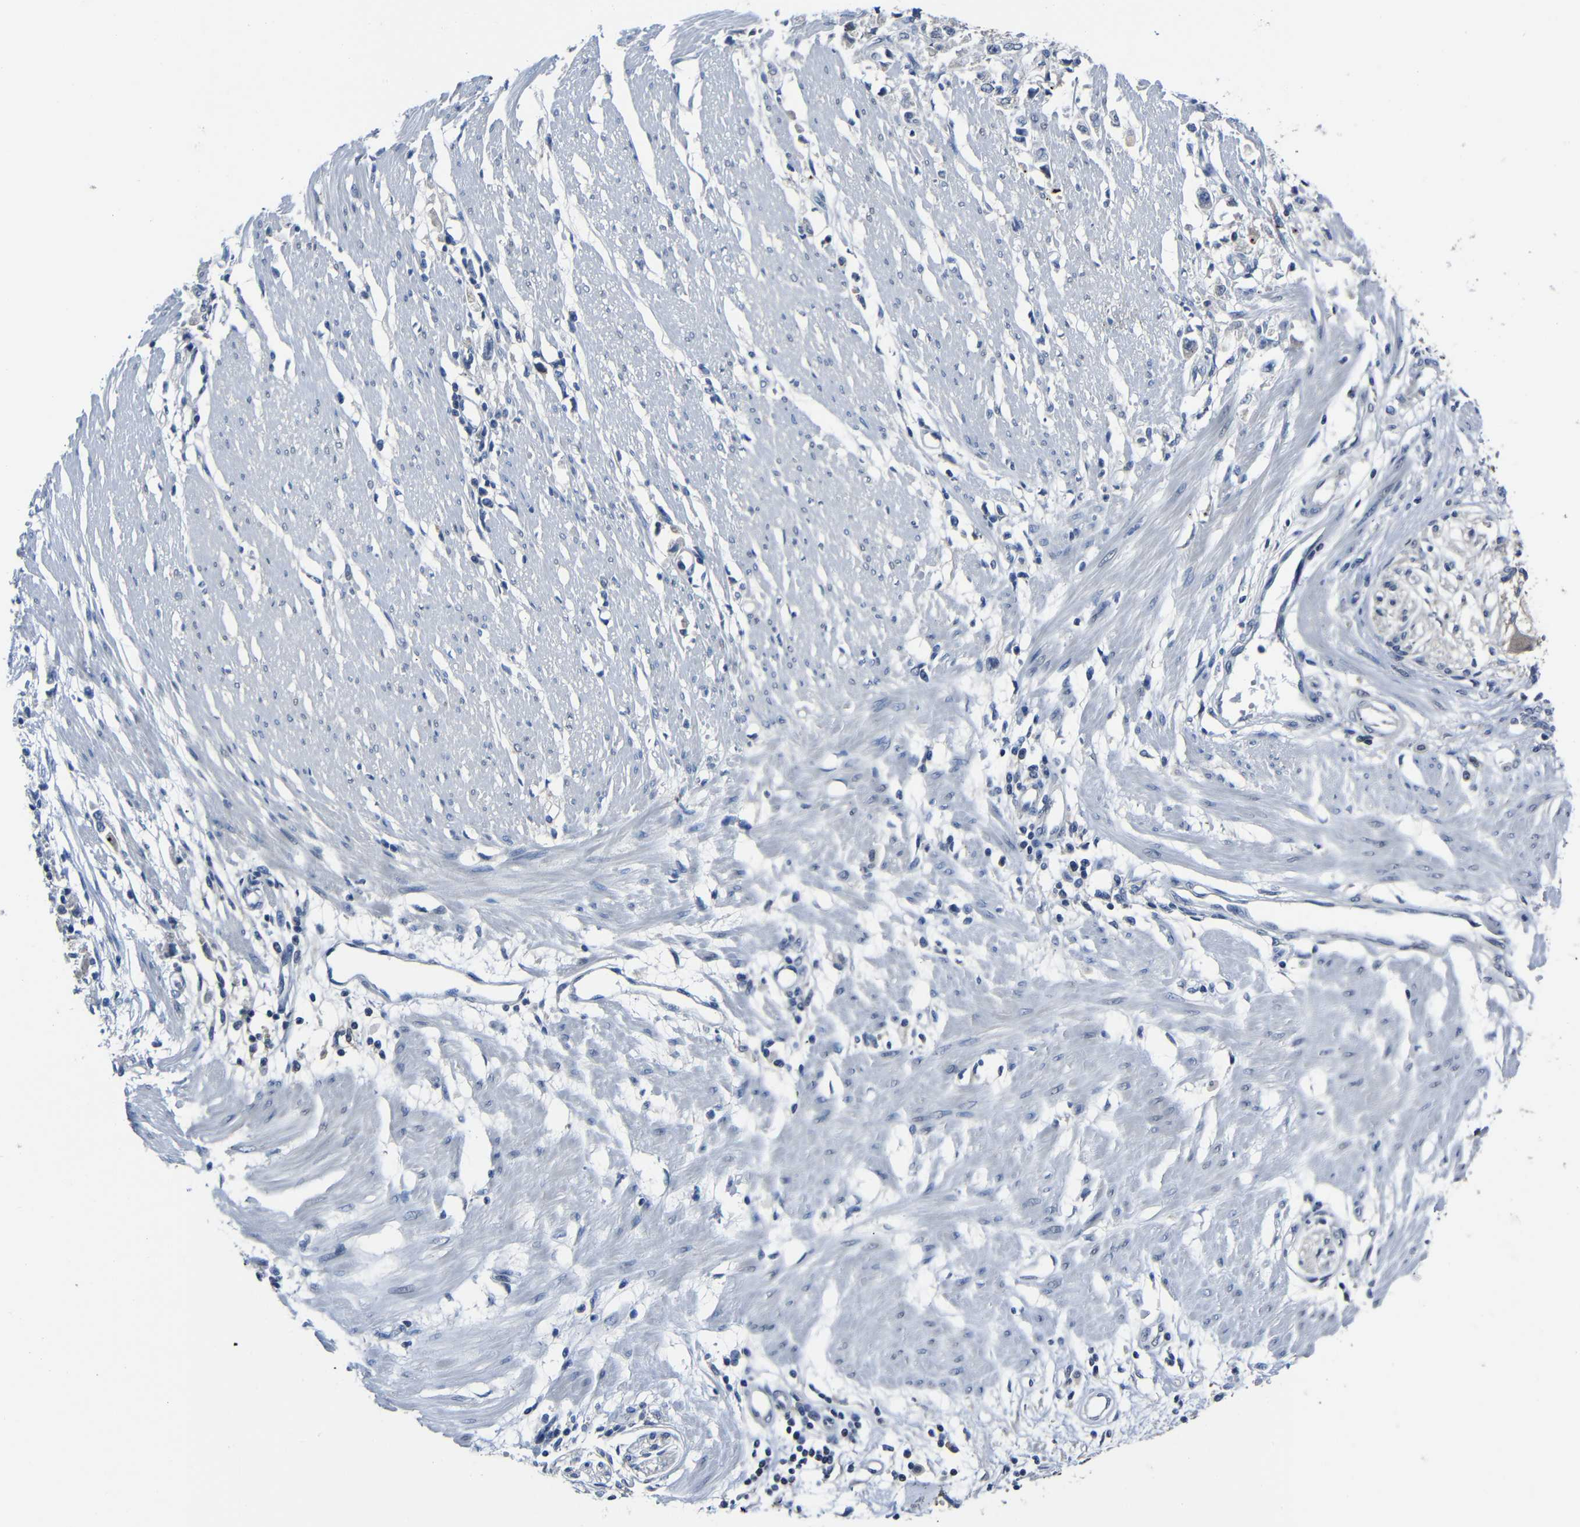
{"staining": {"intensity": "negative", "quantity": "none", "location": "none"}, "tissue": "stomach cancer", "cell_type": "Tumor cells", "image_type": "cancer", "snomed": [{"axis": "morphology", "description": "Adenocarcinoma, NOS"}, {"axis": "topography", "description": "Stomach"}], "caption": "Tumor cells are negative for brown protein staining in adenocarcinoma (stomach).", "gene": "SEMA4B", "patient": {"sex": "female", "age": 59}}